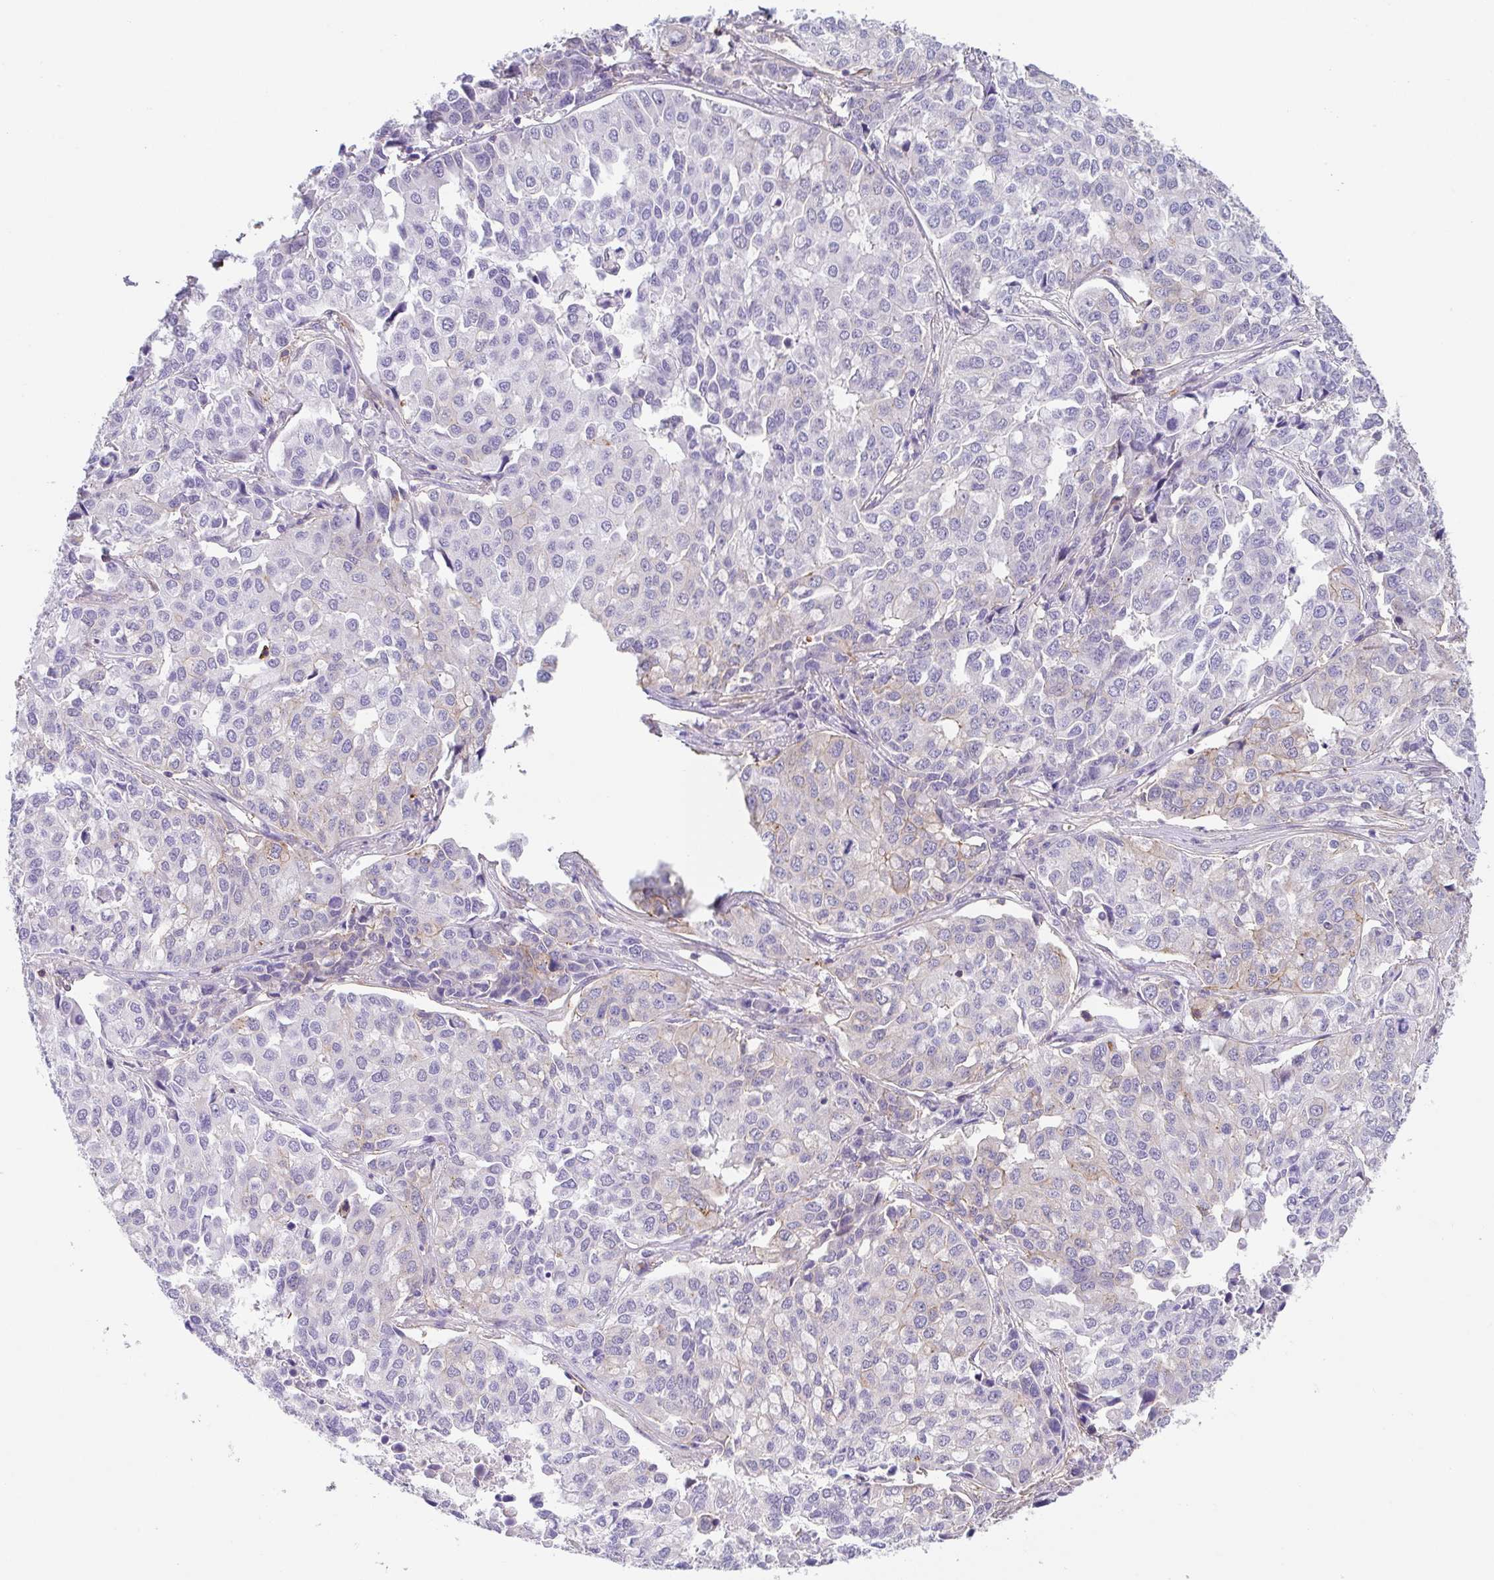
{"staining": {"intensity": "negative", "quantity": "none", "location": "none"}, "tissue": "lung cancer", "cell_type": "Tumor cells", "image_type": "cancer", "snomed": [{"axis": "morphology", "description": "Adenocarcinoma, NOS"}, {"axis": "morphology", "description": "Adenocarcinoma, metastatic, NOS"}, {"axis": "topography", "description": "Lymph node"}, {"axis": "topography", "description": "Lung"}], "caption": "Adenocarcinoma (lung) was stained to show a protein in brown. There is no significant positivity in tumor cells.", "gene": "DBN1", "patient": {"sex": "female", "age": 65}}